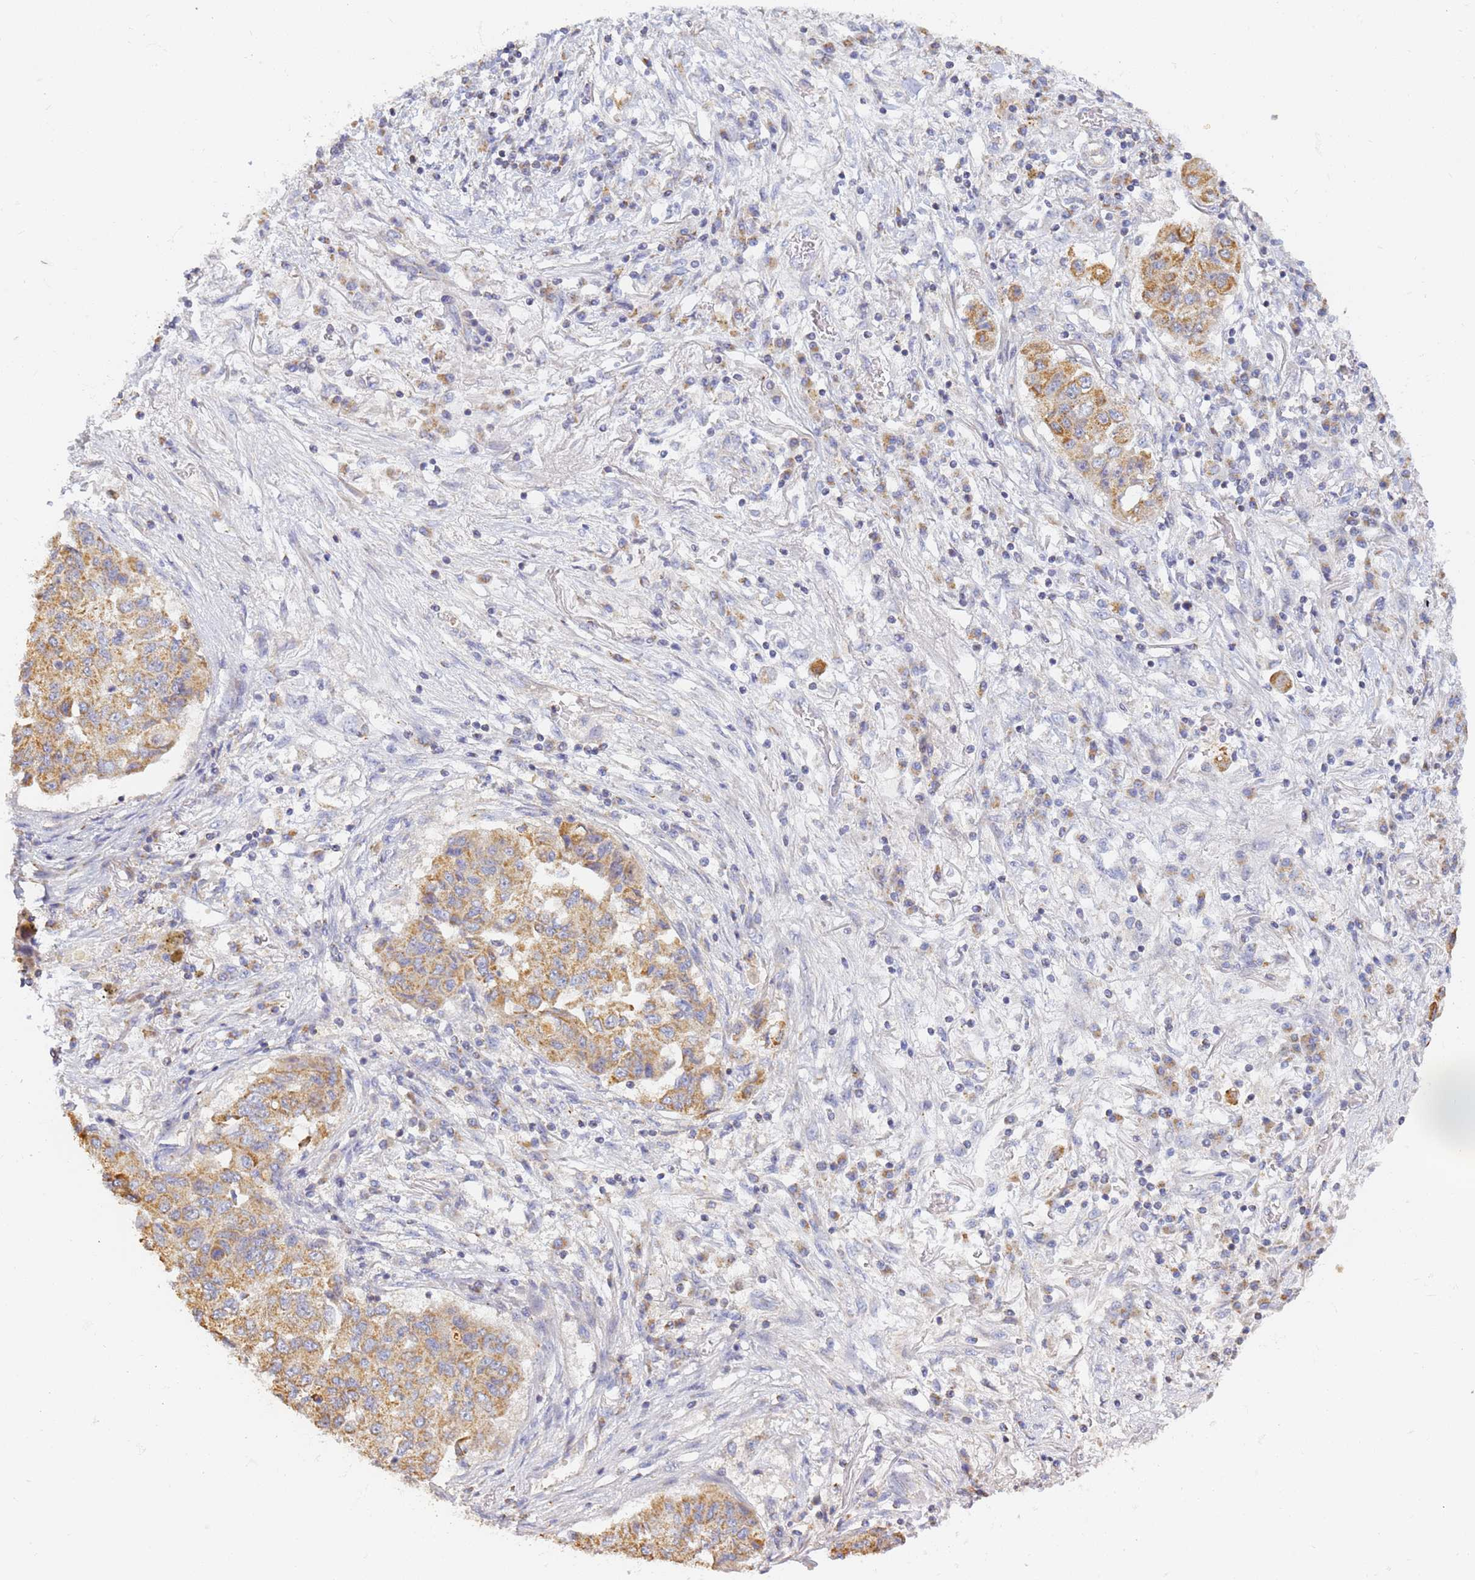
{"staining": {"intensity": "moderate", "quantity": ">75%", "location": "cytoplasmic/membranous"}, "tissue": "lung cancer", "cell_type": "Tumor cells", "image_type": "cancer", "snomed": [{"axis": "morphology", "description": "Squamous cell carcinoma, NOS"}, {"axis": "topography", "description": "Lung"}], "caption": "This is a histology image of IHC staining of lung cancer (squamous cell carcinoma), which shows moderate expression in the cytoplasmic/membranous of tumor cells.", "gene": "UTP23", "patient": {"sex": "male", "age": 74}}